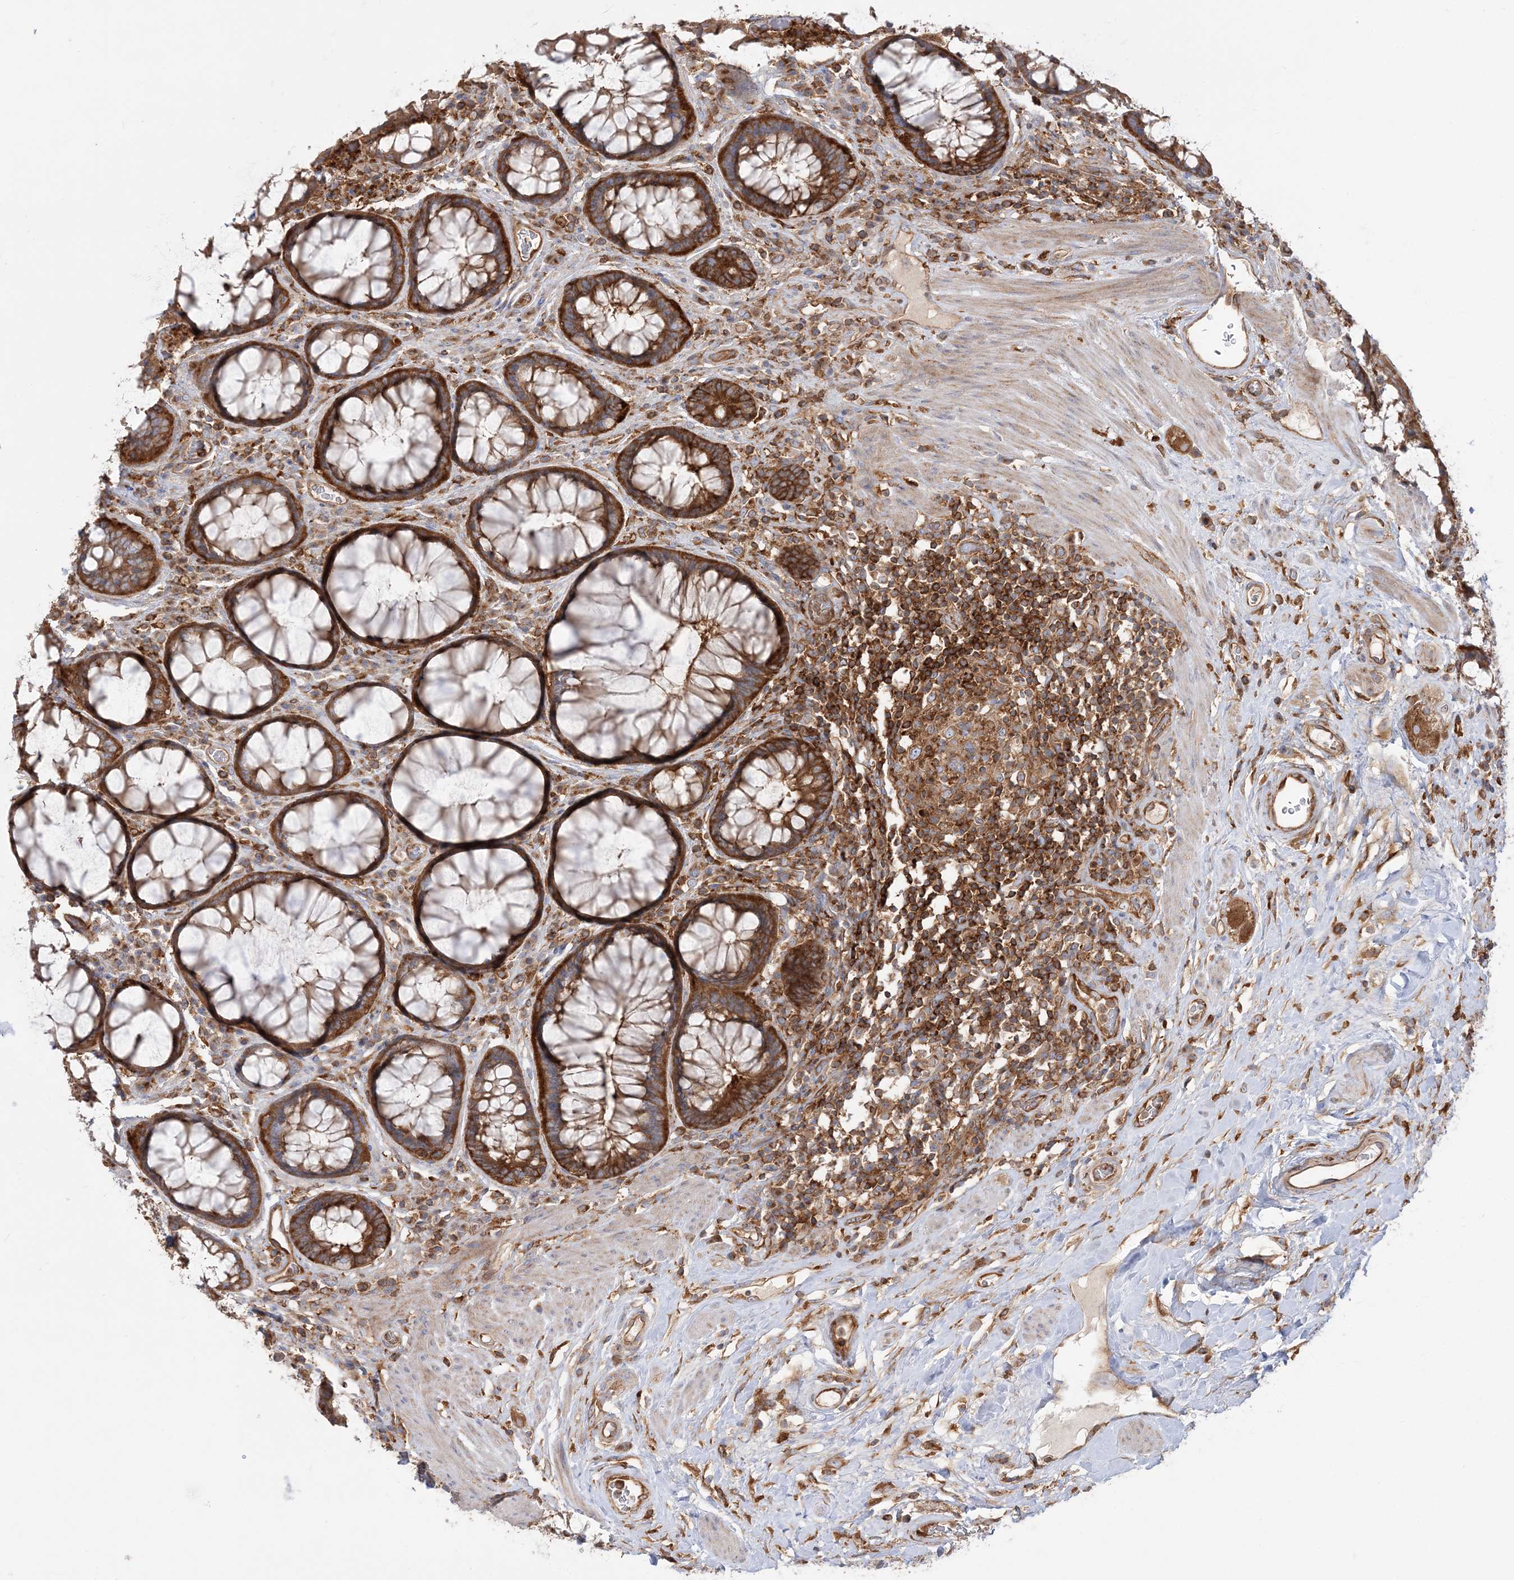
{"staining": {"intensity": "strong", "quantity": ">75%", "location": "cytoplasmic/membranous"}, "tissue": "rectum", "cell_type": "Glandular cells", "image_type": "normal", "snomed": [{"axis": "morphology", "description": "Normal tissue, NOS"}, {"axis": "topography", "description": "Rectum"}], "caption": "DAB (3,3'-diaminobenzidine) immunohistochemical staining of benign rectum shows strong cytoplasmic/membranous protein staining in approximately >75% of glandular cells. The staining was performed using DAB, with brown indicating positive protein expression. Nuclei are stained blue with hematoxylin.", "gene": "TBC1D5", "patient": {"sex": "male", "age": 64}}